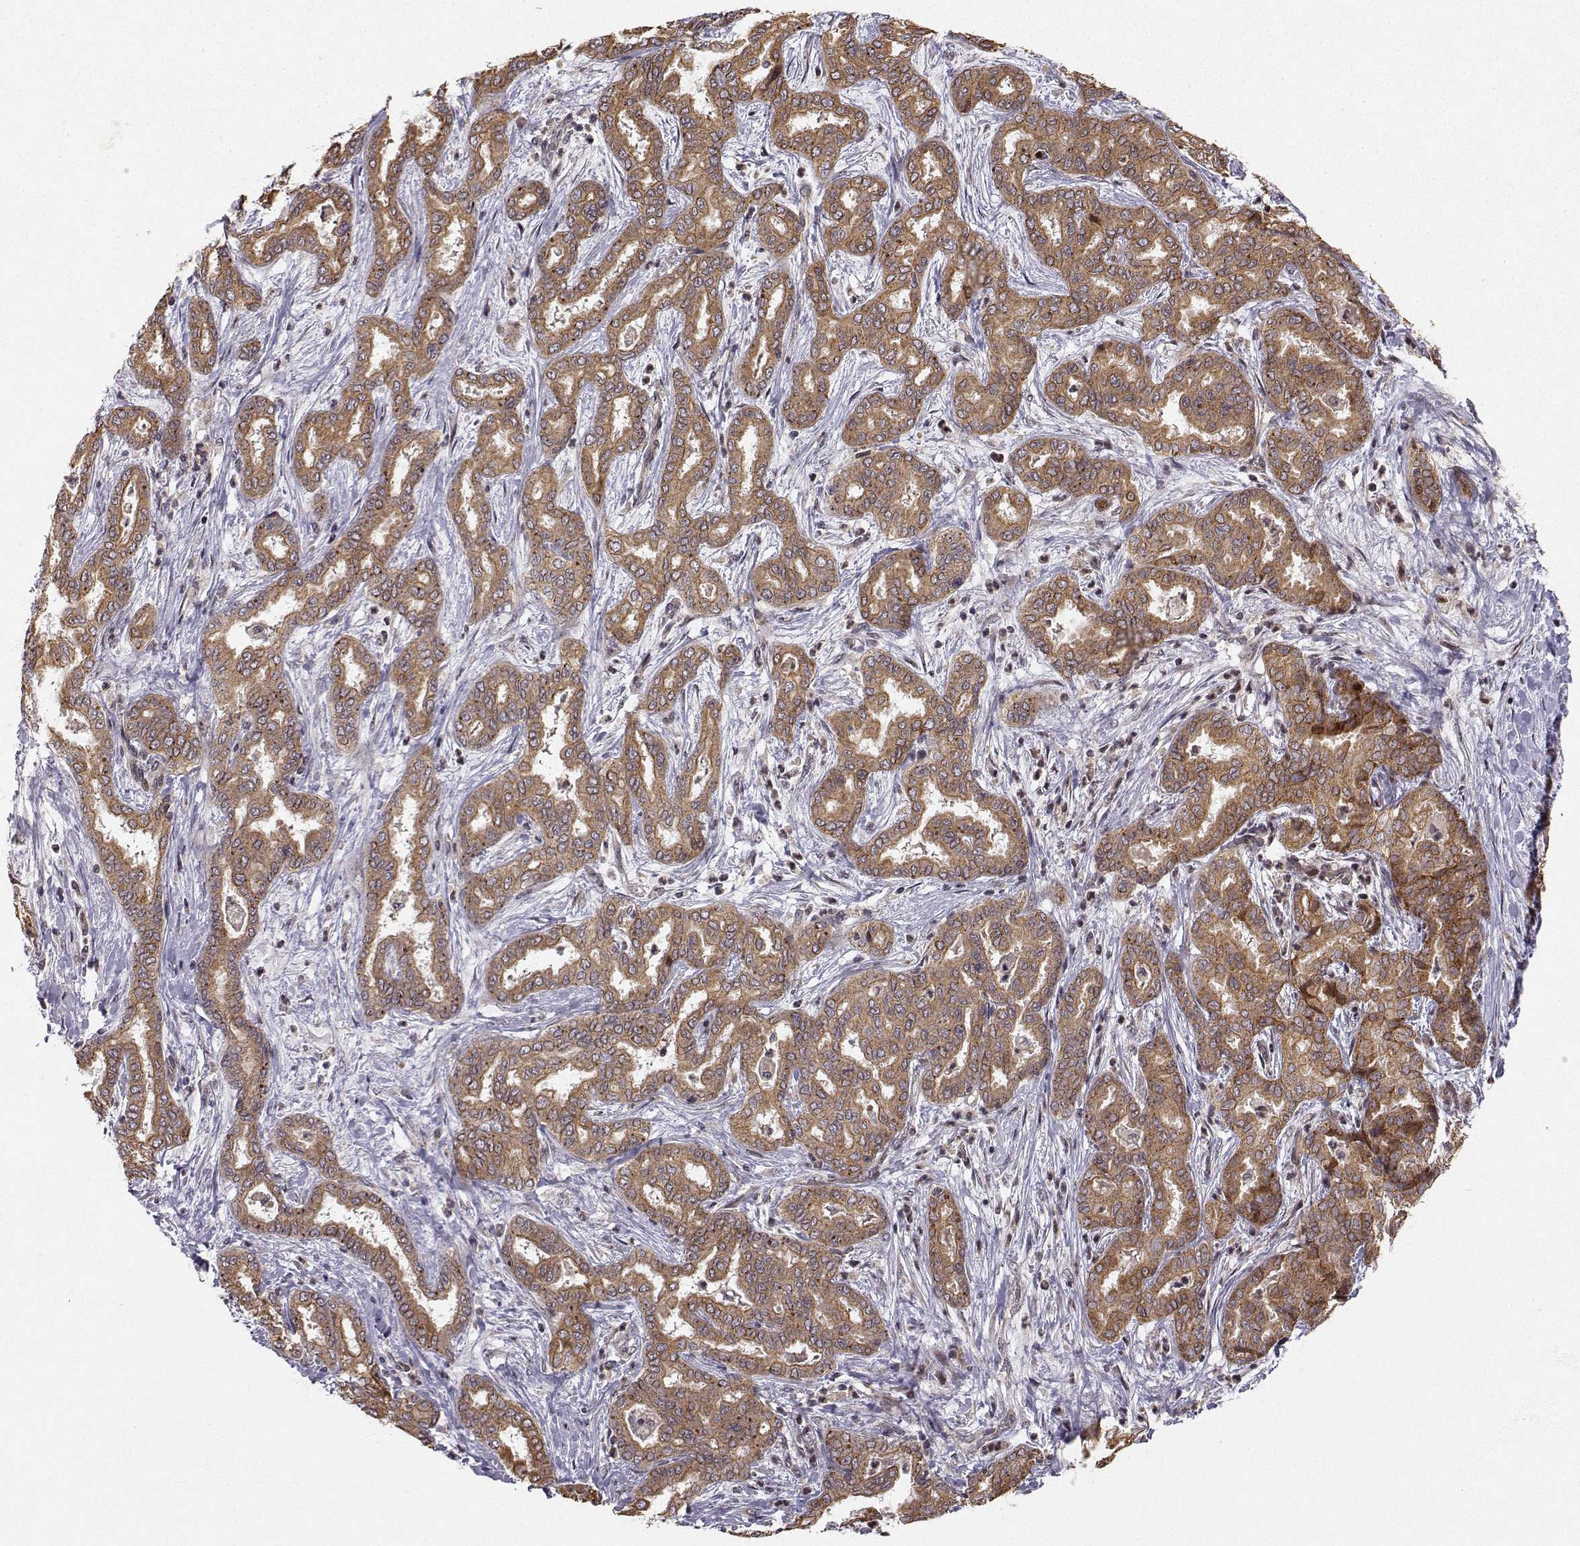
{"staining": {"intensity": "moderate", "quantity": ">75%", "location": "cytoplasmic/membranous"}, "tissue": "liver cancer", "cell_type": "Tumor cells", "image_type": "cancer", "snomed": [{"axis": "morphology", "description": "Cholangiocarcinoma"}, {"axis": "topography", "description": "Liver"}], "caption": "IHC micrograph of neoplastic tissue: human liver cholangiocarcinoma stained using immunohistochemistry (IHC) shows medium levels of moderate protein expression localized specifically in the cytoplasmic/membranous of tumor cells, appearing as a cytoplasmic/membranous brown color.", "gene": "APC", "patient": {"sex": "female", "age": 64}}